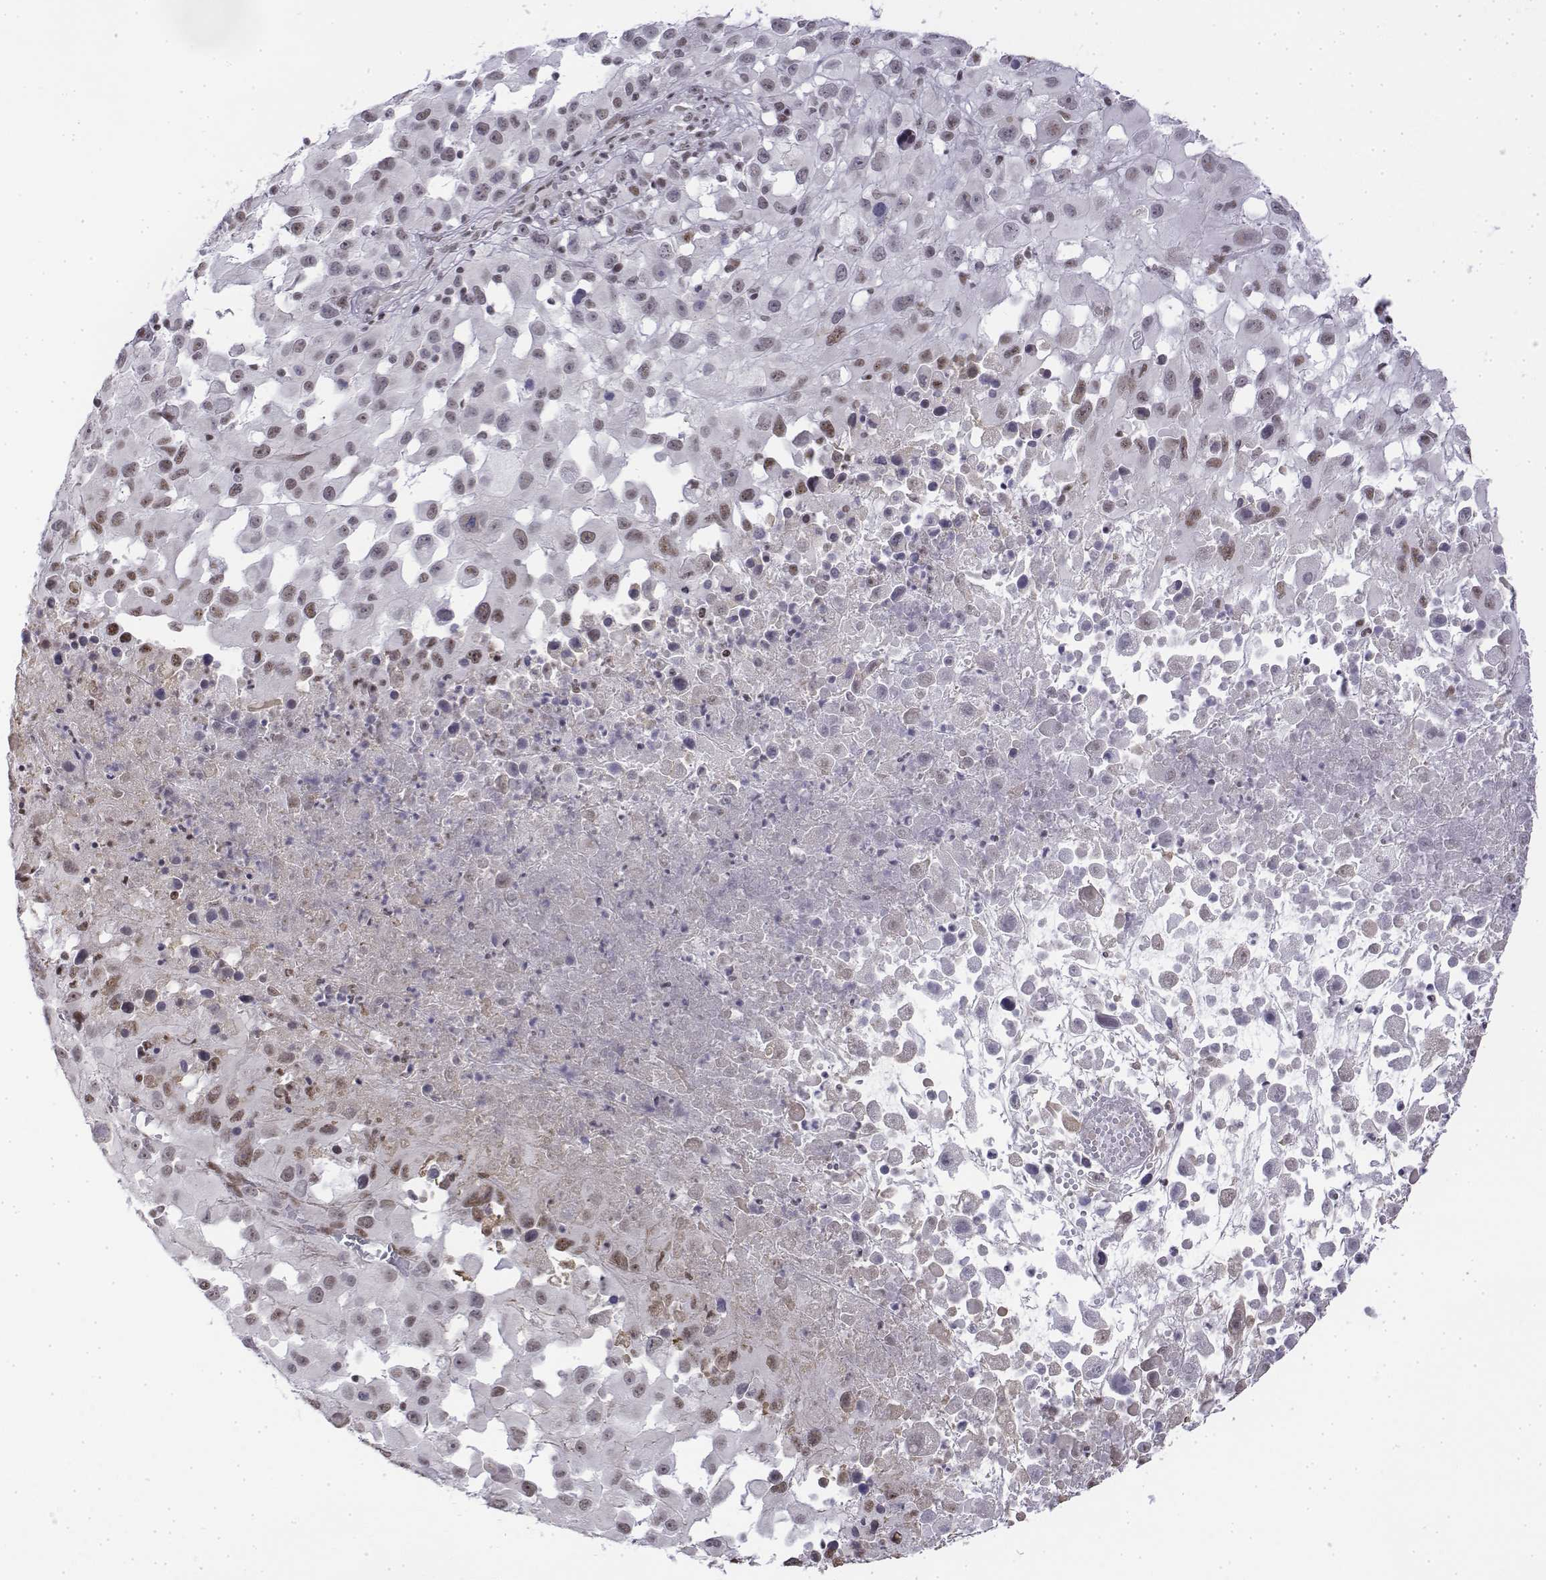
{"staining": {"intensity": "weak", "quantity": "25%-75%", "location": "nuclear"}, "tissue": "melanoma", "cell_type": "Tumor cells", "image_type": "cancer", "snomed": [{"axis": "morphology", "description": "Malignant melanoma, Metastatic site"}, {"axis": "topography", "description": "Soft tissue"}], "caption": "Malignant melanoma (metastatic site) stained with IHC reveals weak nuclear staining in approximately 25%-75% of tumor cells.", "gene": "SETD1A", "patient": {"sex": "male", "age": 50}}